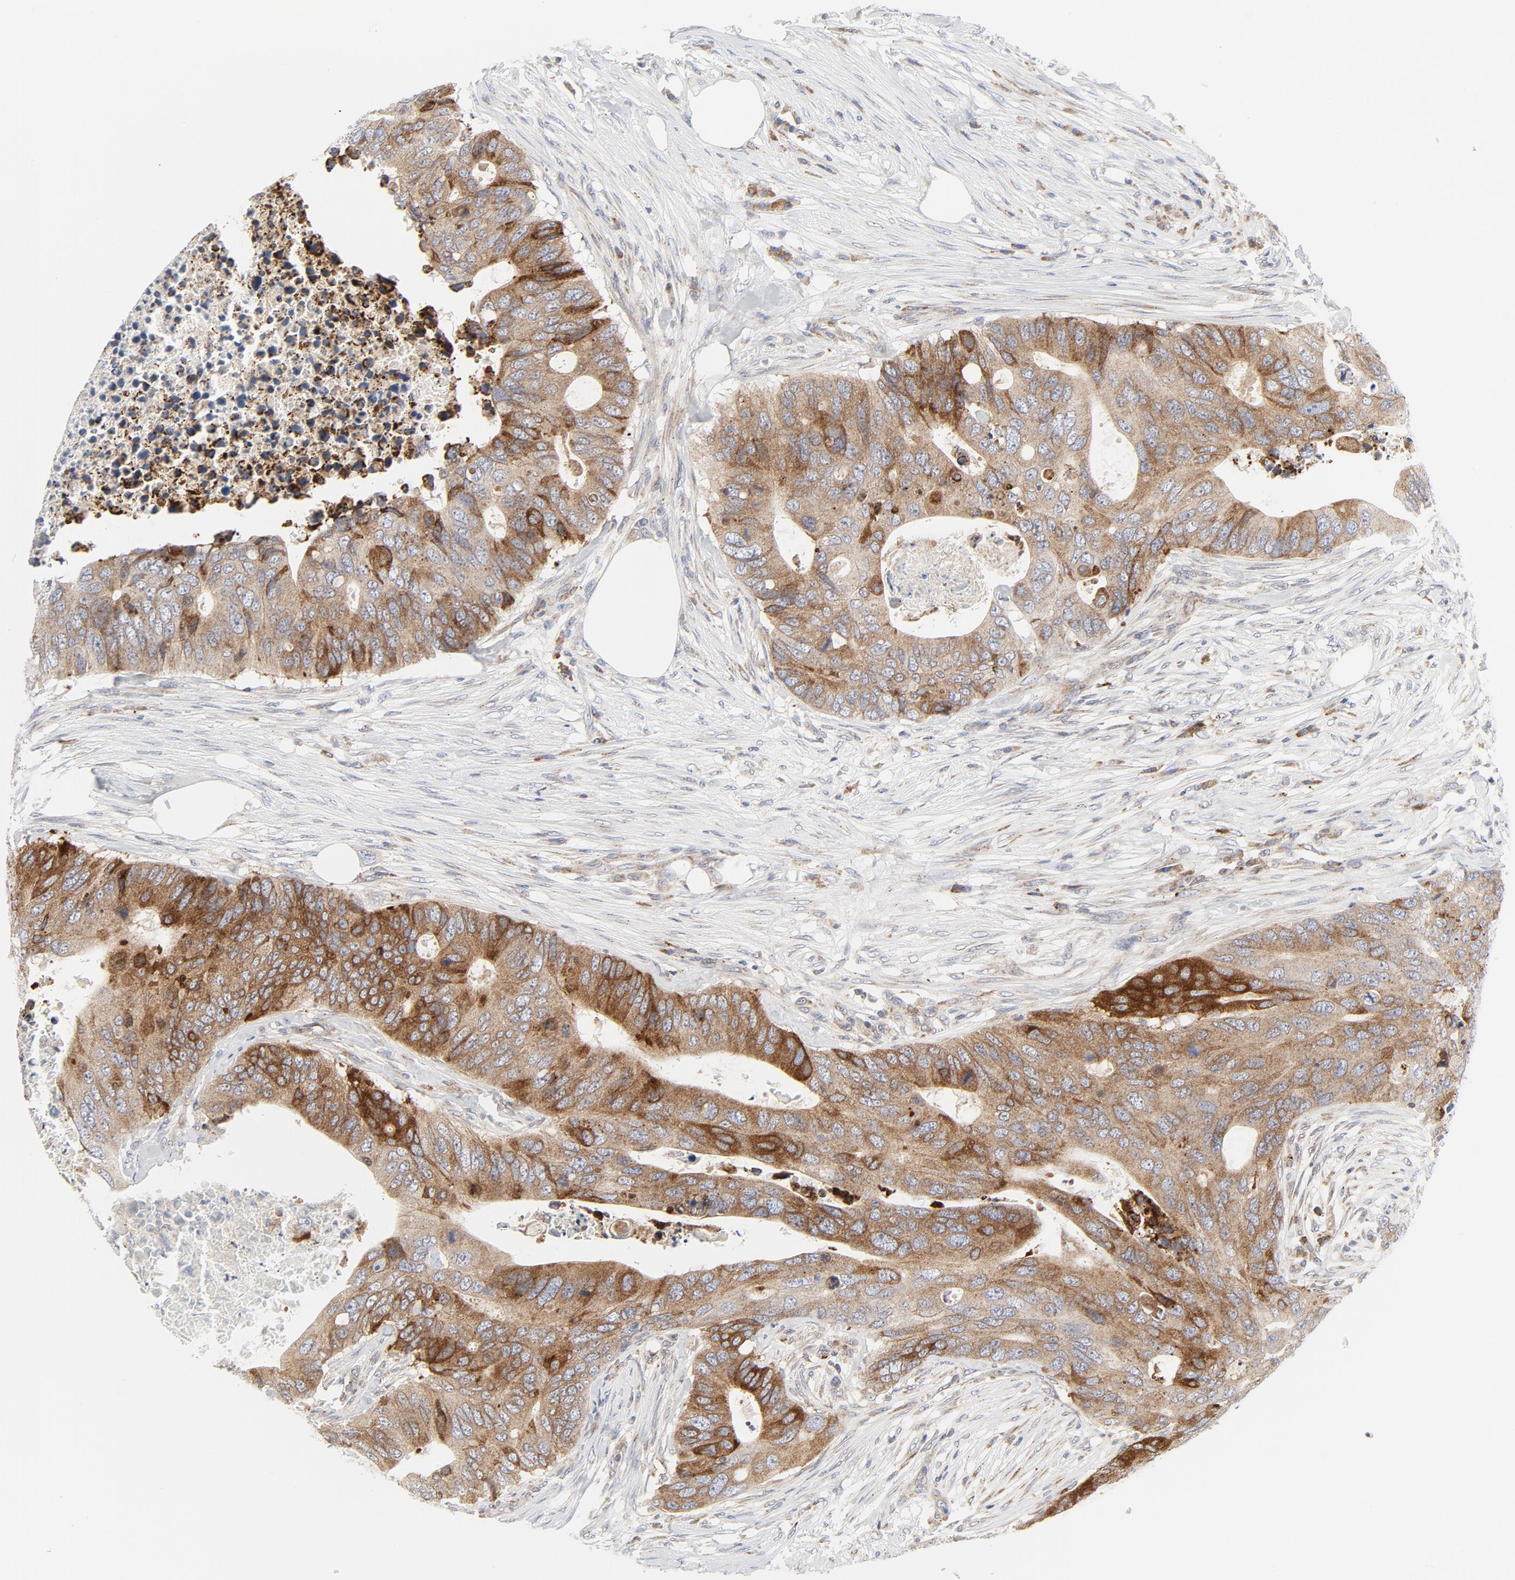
{"staining": {"intensity": "moderate", "quantity": ">75%", "location": "cytoplasmic/membranous"}, "tissue": "colorectal cancer", "cell_type": "Tumor cells", "image_type": "cancer", "snomed": [{"axis": "morphology", "description": "Adenocarcinoma, NOS"}, {"axis": "topography", "description": "Colon"}], "caption": "Adenocarcinoma (colorectal) was stained to show a protein in brown. There is medium levels of moderate cytoplasmic/membranous positivity in approximately >75% of tumor cells. (Brightfield microscopy of DAB IHC at high magnification).", "gene": "LRP6", "patient": {"sex": "male", "age": 71}}